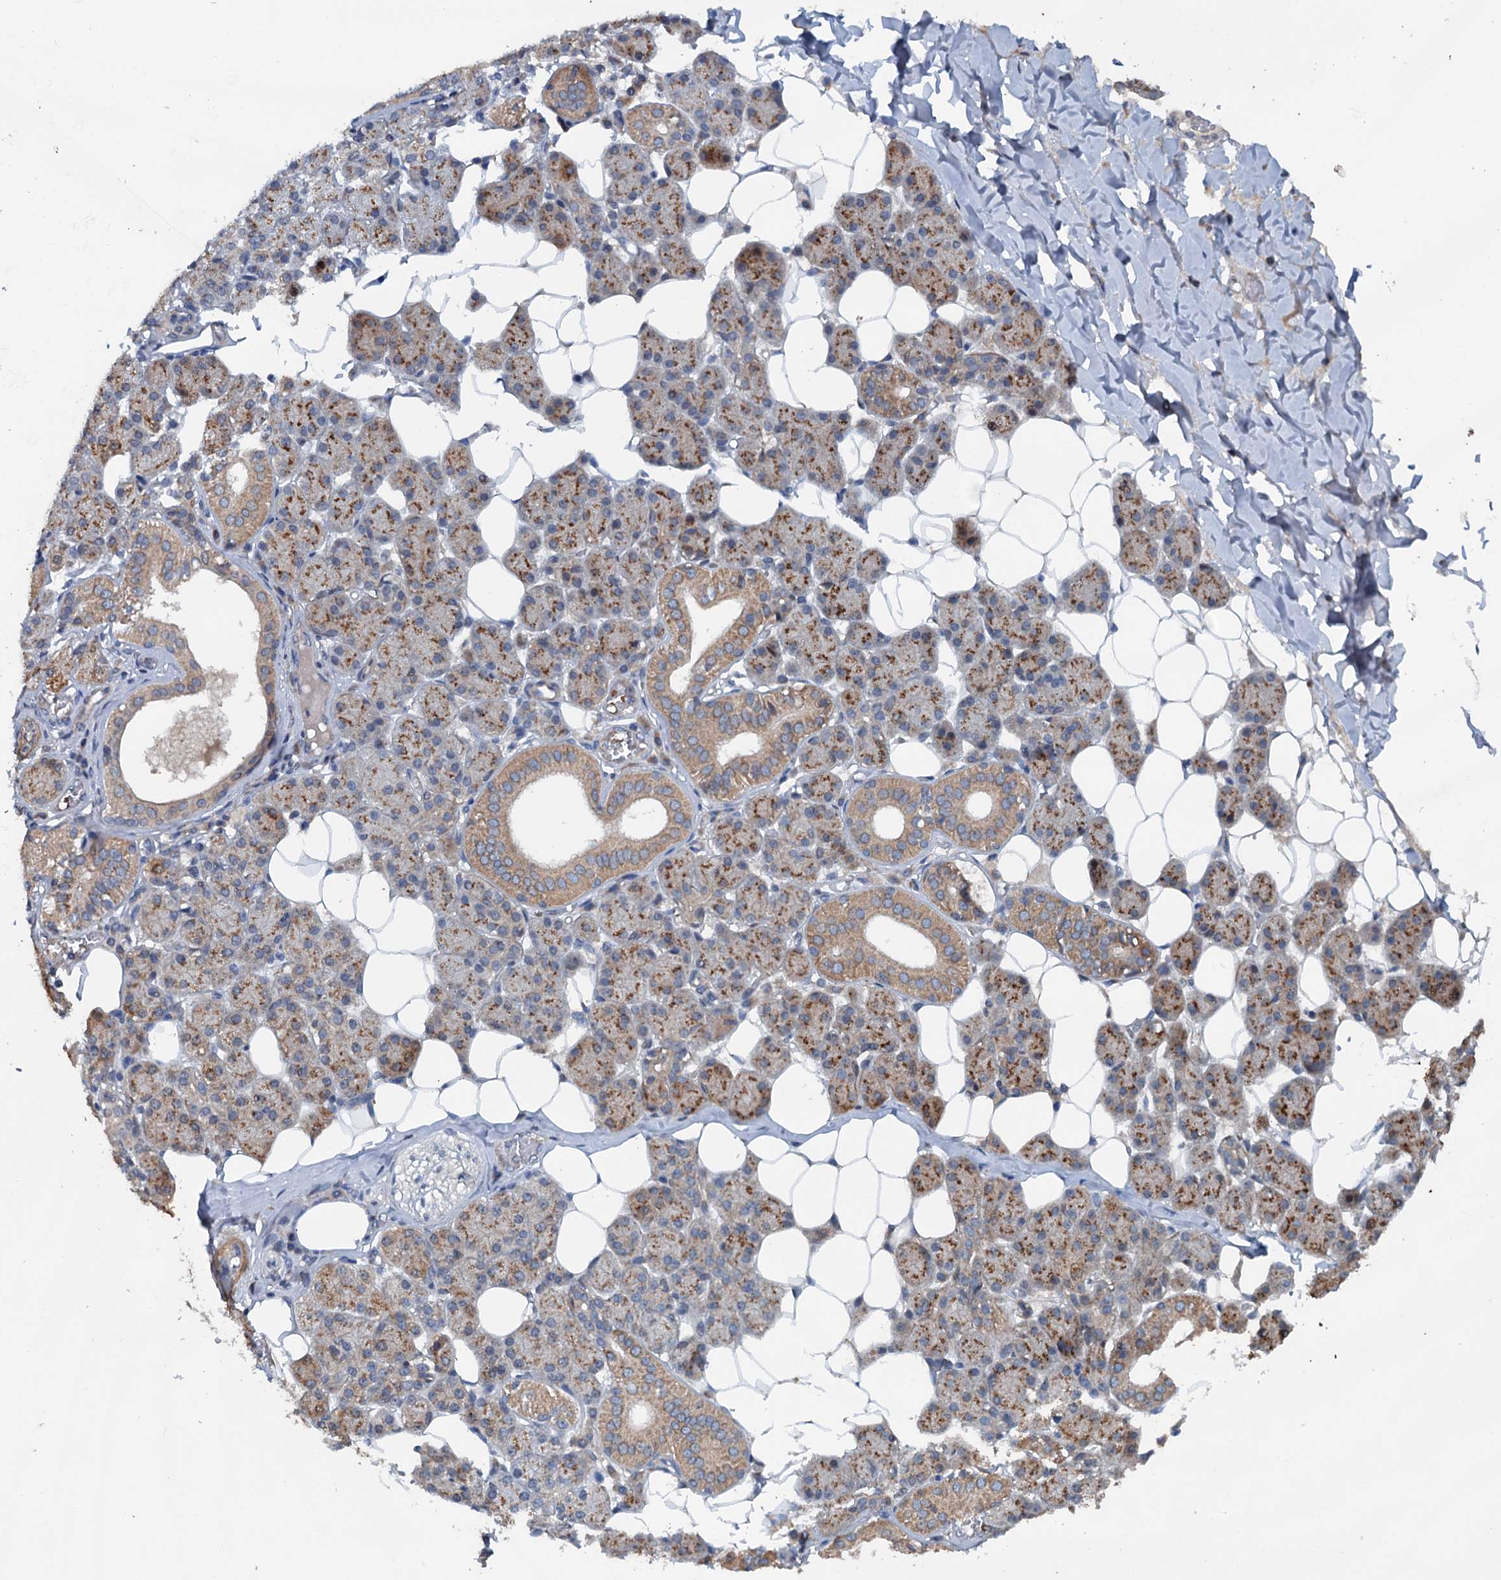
{"staining": {"intensity": "strong", "quantity": "25%-75%", "location": "cytoplasmic/membranous"}, "tissue": "salivary gland", "cell_type": "Glandular cells", "image_type": "normal", "snomed": [{"axis": "morphology", "description": "Normal tissue, NOS"}, {"axis": "topography", "description": "Salivary gland"}], "caption": "This is an image of immunohistochemistry staining of normal salivary gland, which shows strong expression in the cytoplasmic/membranous of glandular cells.", "gene": "TEDC1", "patient": {"sex": "female", "age": 33}}